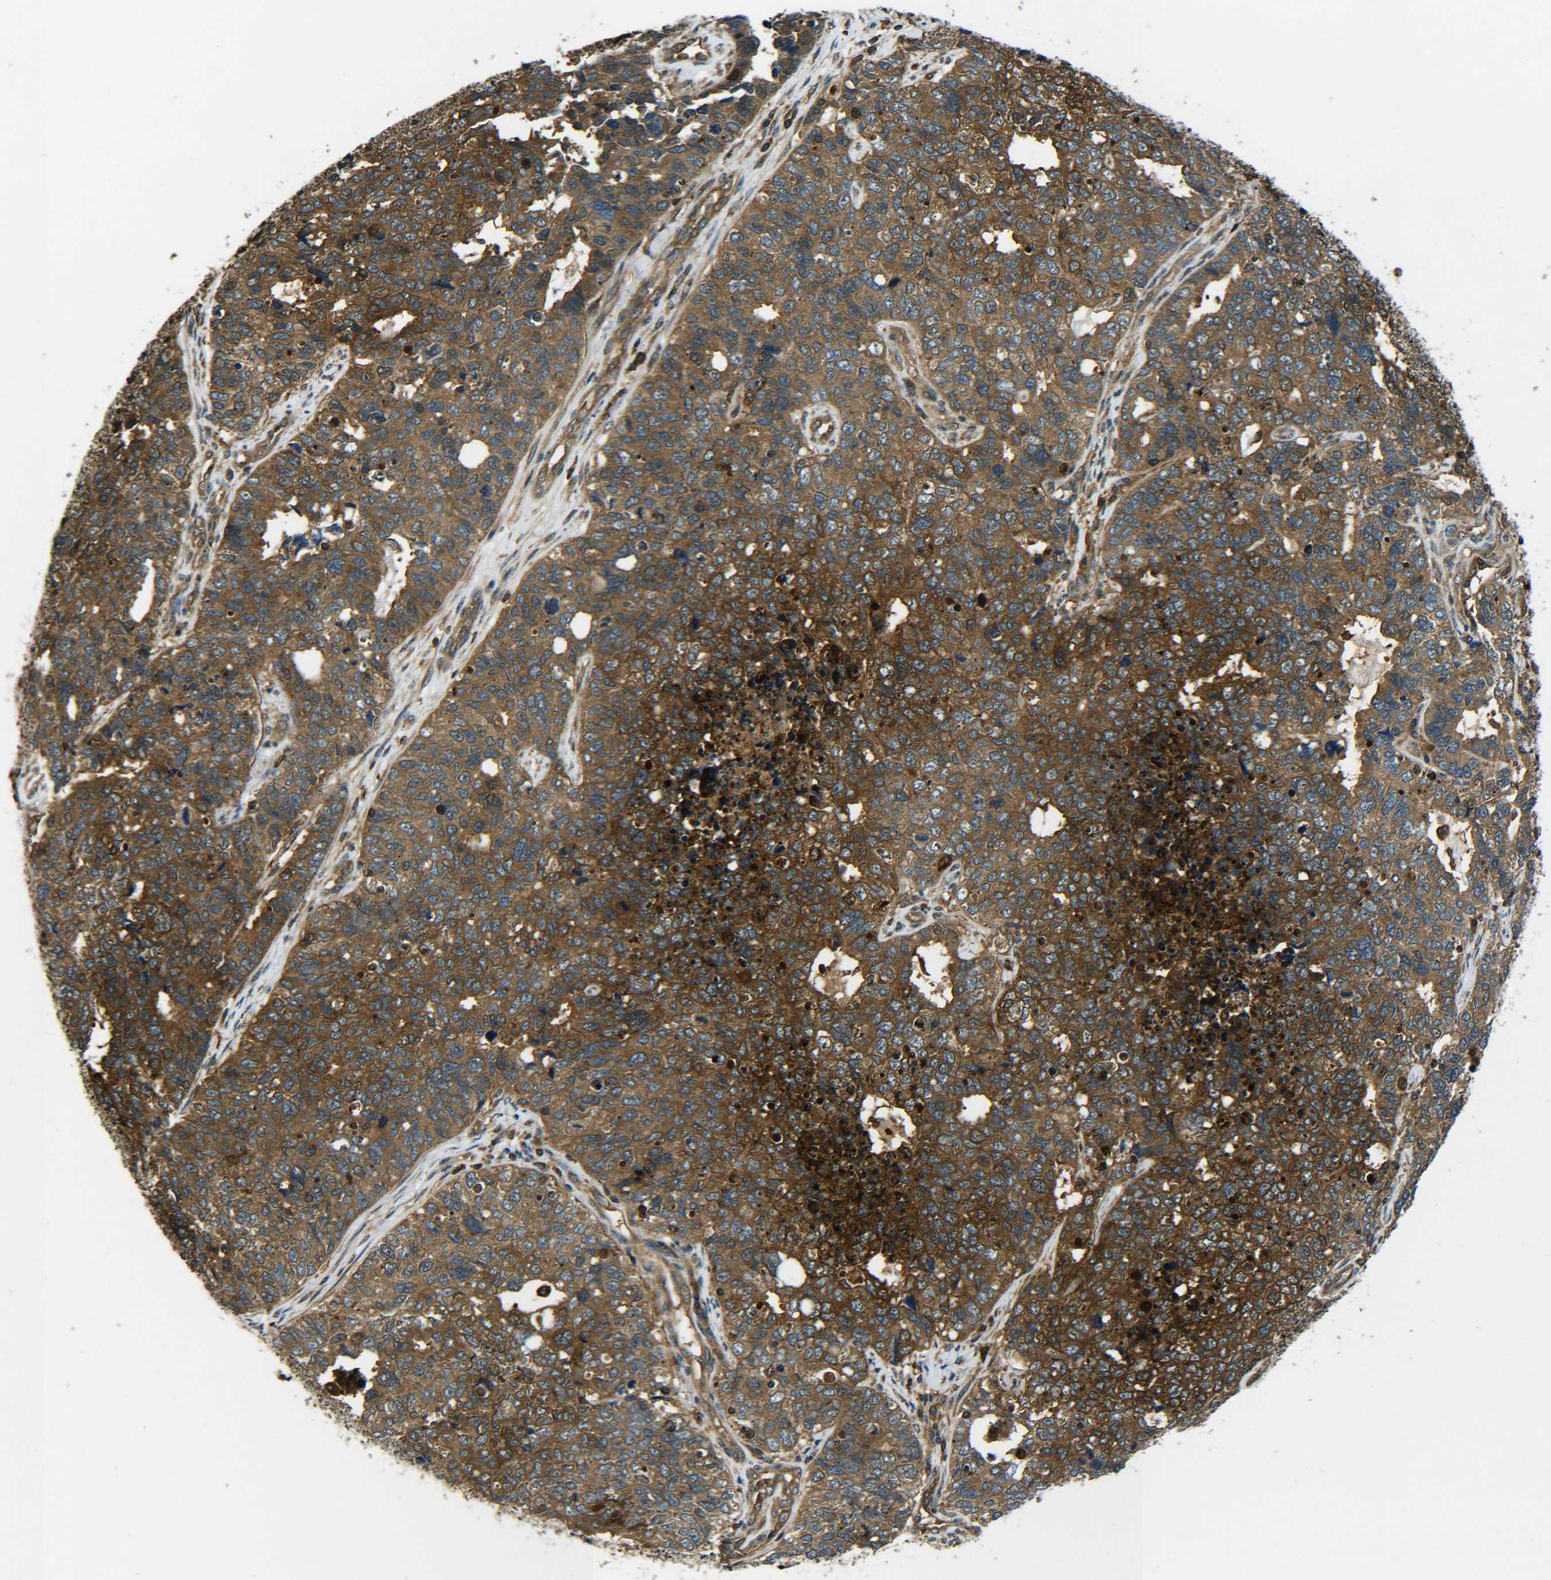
{"staining": {"intensity": "moderate", "quantity": ">75%", "location": "cytoplasmic/membranous"}, "tissue": "cervical cancer", "cell_type": "Tumor cells", "image_type": "cancer", "snomed": [{"axis": "morphology", "description": "Squamous cell carcinoma, NOS"}, {"axis": "topography", "description": "Cervix"}], "caption": "IHC photomicrograph of human cervical cancer (squamous cell carcinoma) stained for a protein (brown), which demonstrates medium levels of moderate cytoplasmic/membranous staining in about >75% of tumor cells.", "gene": "PREB", "patient": {"sex": "female", "age": 63}}